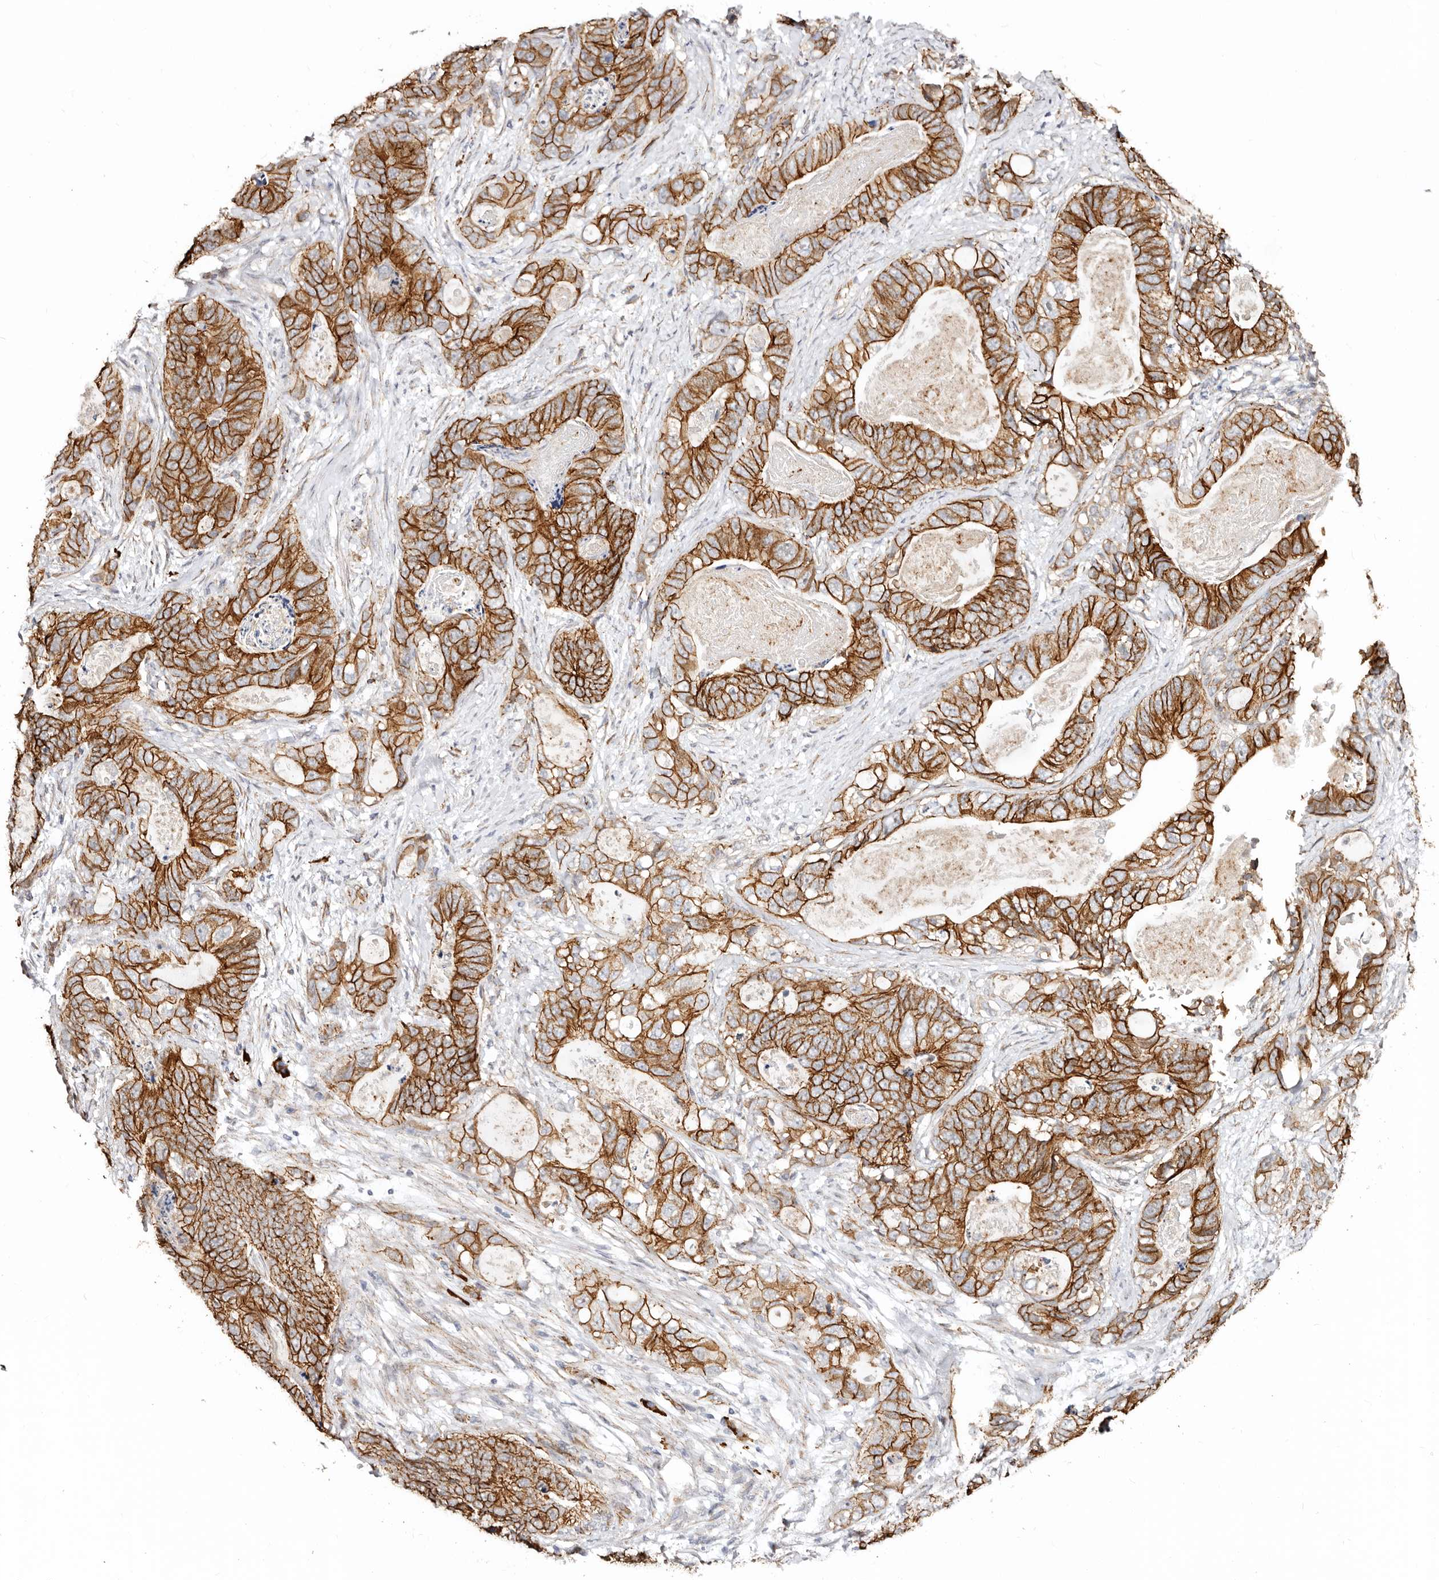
{"staining": {"intensity": "strong", "quantity": ">75%", "location": "cytoplasmic/membranous"}, "tissue": "stomach cancer", "cell_type": "Tumor cells", "image_type": "cancer", "snomed": [{"axis": "morphology", "description": "Normal tissue, NOS"}, {"axis": "morphology", "description": "Adenocarcinoma, NOS"}, {"axis": "topography", "description": "Stomach"}], "caption": "Protein staining exhibits strong cytoplasmic/membranous staining in about >75% of tumor cells in stomach adenocarcinoma. (brown staining indicates protein expression, while blue staining denotes nuclei).", "gene": "CTNNB1", "patient": {"sex": "female", "age": 89}}